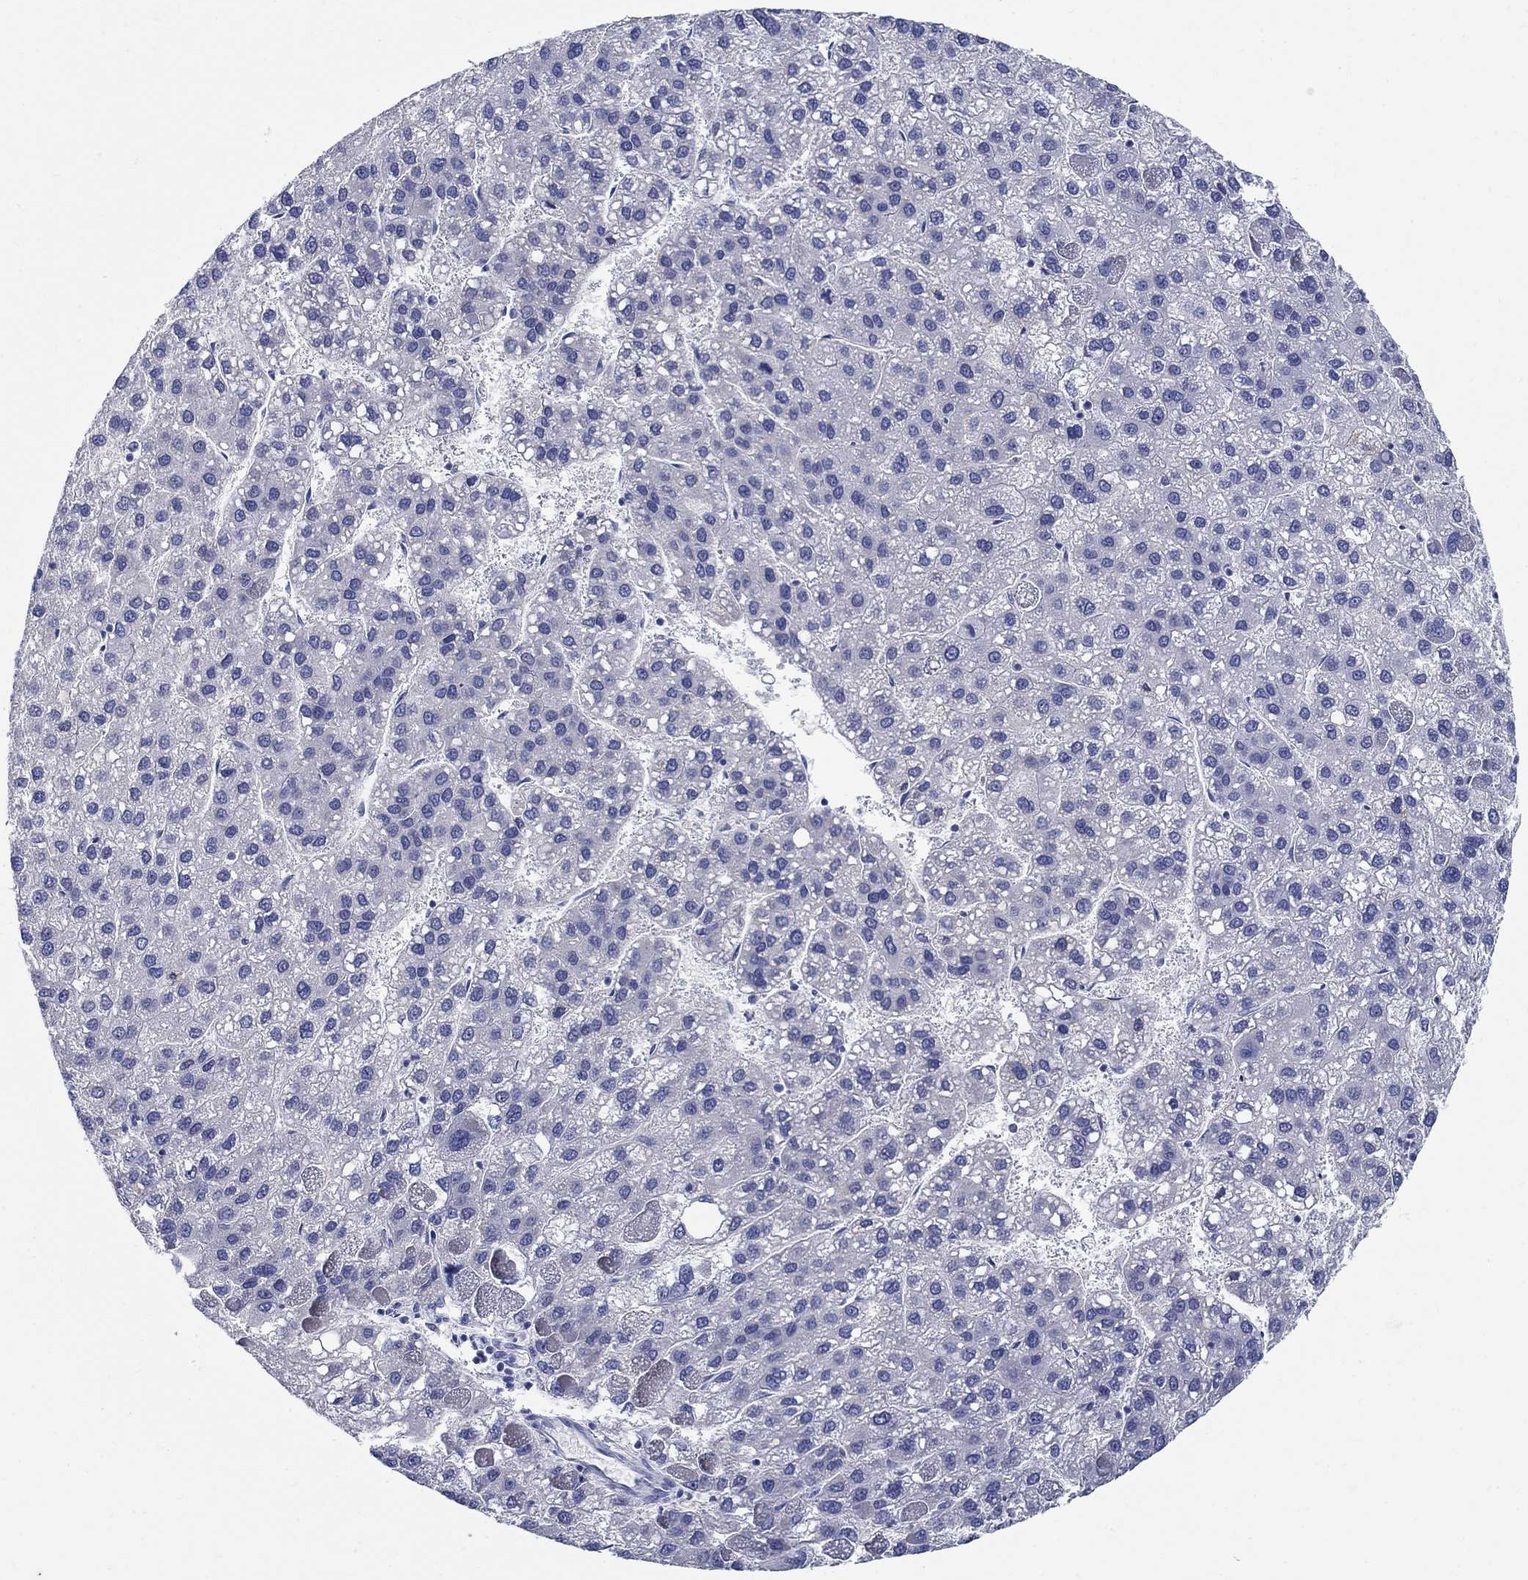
{"staining": {"intensity": "negative", "quantity": "none", "location": "none"}, "tissue": "liver cancer", "cell_type": "Tumor cells", "image_type": "cancer", "snomed": [{"axis": "morphology", "description": "Carcinoma, Hepatocellular, NOS"}, {"axis": "topography", "description": "Liver"}], "caption": "Hepatocellular carcinoma (liver) stained for a protein using immunohistochemistry (IHC) exhibits no staining tumor cells.", "gene": "CRYGD", "patient": {"sex": "female", "age": 82}}